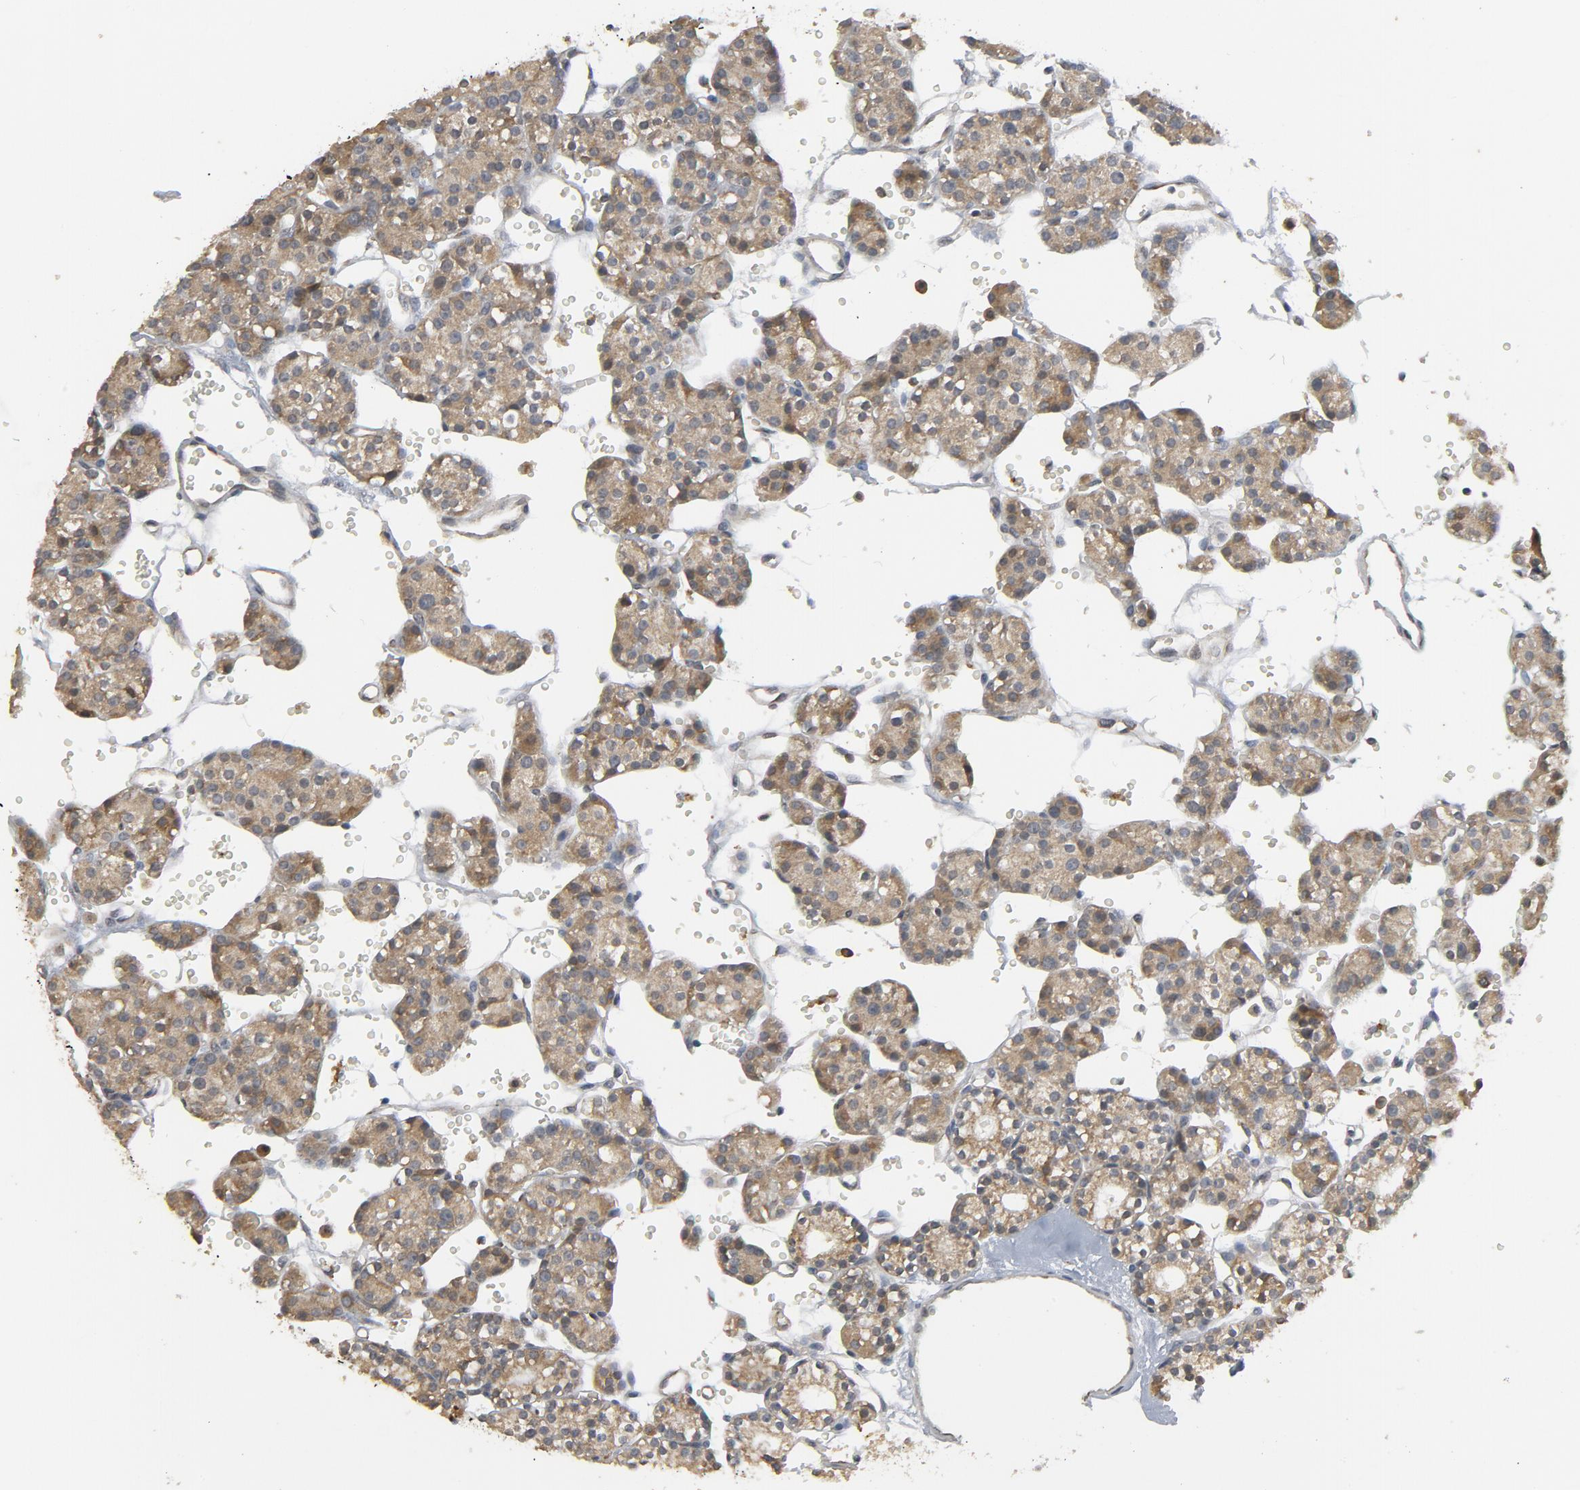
{"staining": {"intensity": "moderate", "quantity": ">75%", "location": "cytoplasmic/membranous"}, "tissue": "parathyroid gland", "cell_type": "Glandular cells", "image_type": "normal", "snomed": [{"axis": "morphology", "description": "Normal tissue, NOS"}, {"axis": "topography", "description": "Parathyroid gland"}], "caption": "An immunohistochemistry photomicrograph of unremarkable tissue is shown. Protein staining in brown labels moderate cytoplasmic/membranous positivity in parathyroid gland within glandular cells. Using DAB (3,3'-diaminobenzidine) (brown) and hematoxylin (blue) stains, captured at high magnification using brightfield microscopy.", "gene": "C14orf119", "patient": {"sex": "female", "age": 64}}